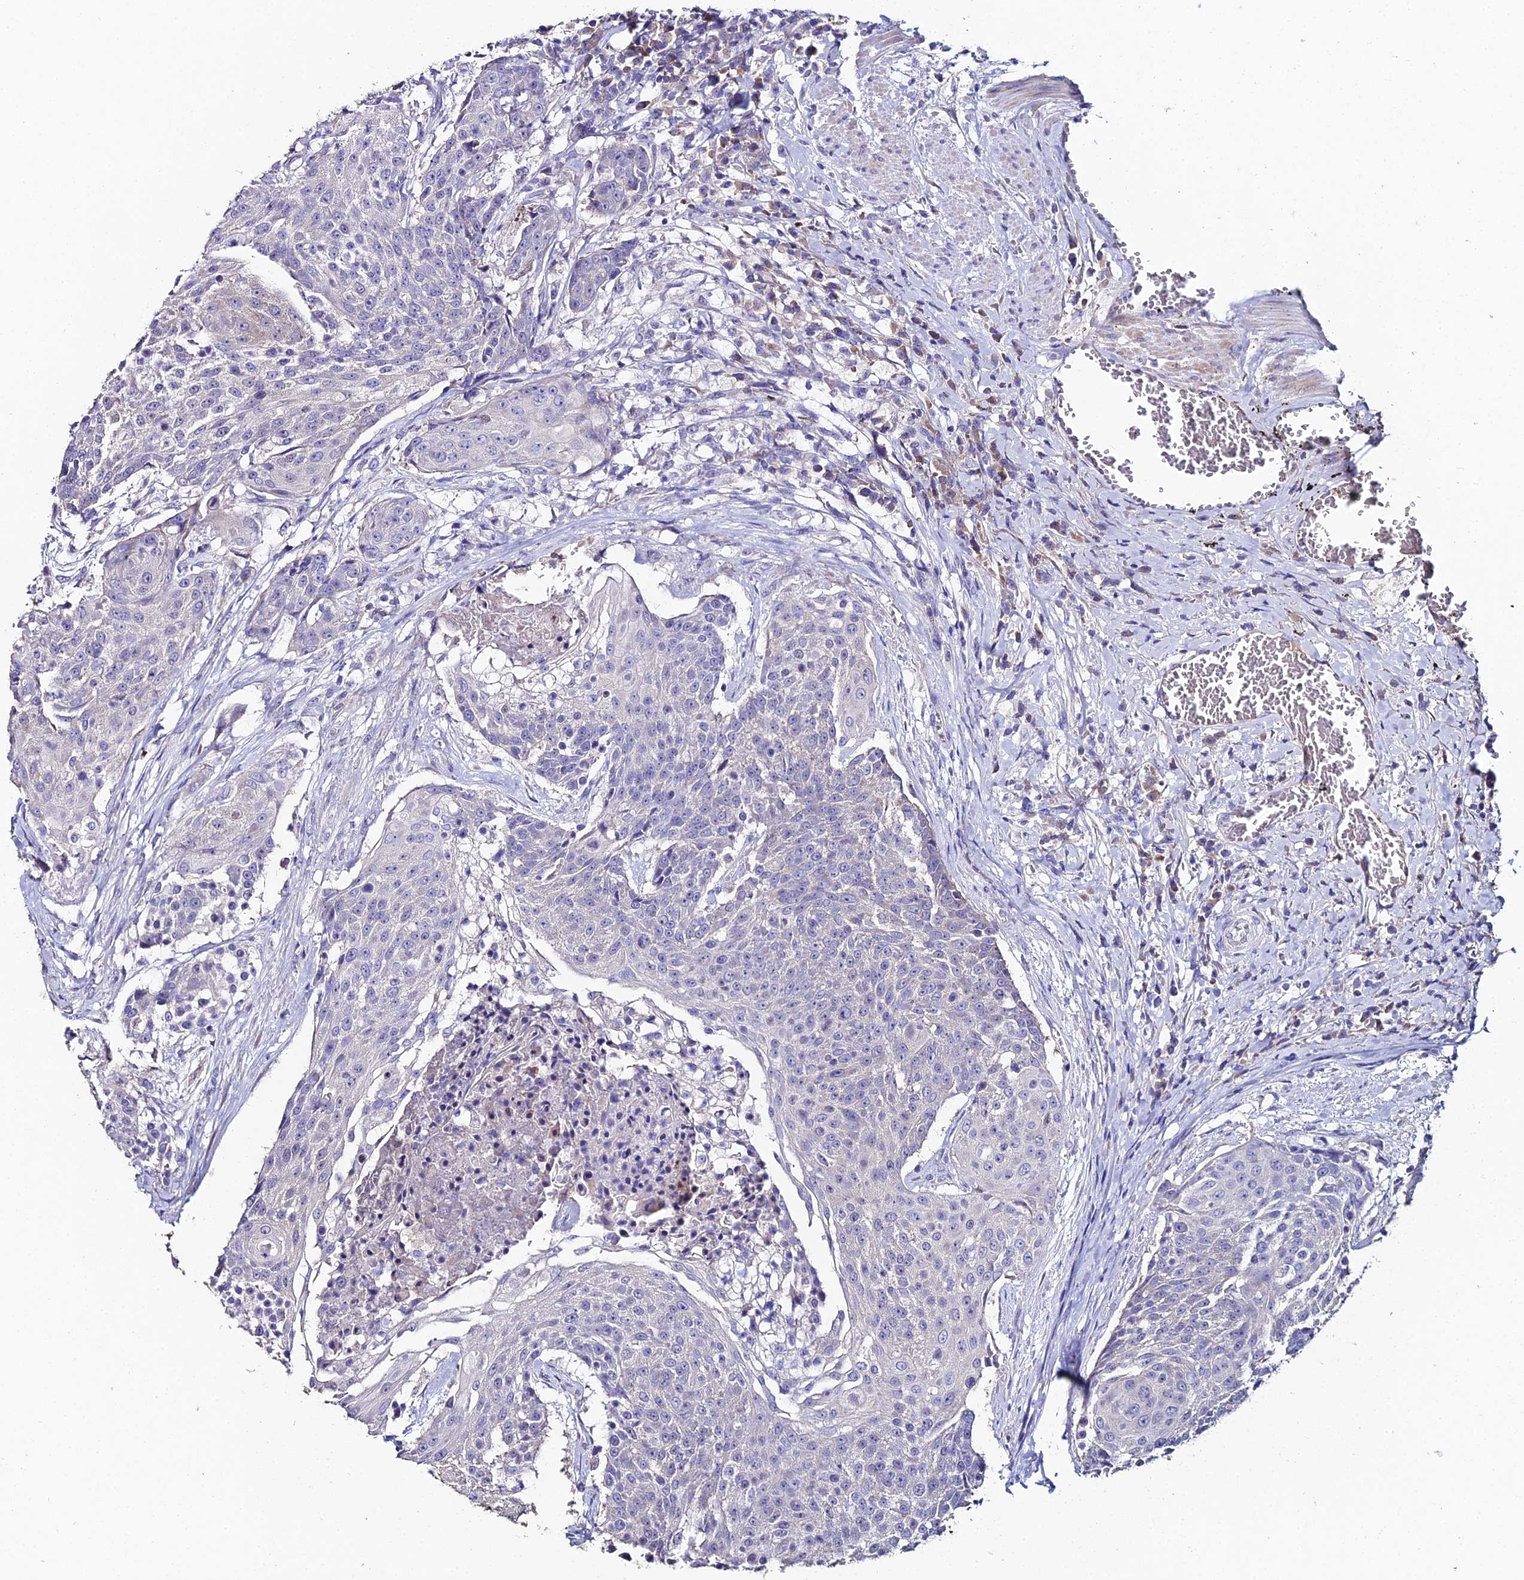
{"staining": {"intensity": "negative", "quantity": "none", "location": "none"}, "tissue": "urothelial cancer", "cell_type": "Tumor cells", "image_type": "cancer", "snomed": [{"axis": "morphology", "description": "Urothelial carcinoma, High grade"}, {"axis": "topography", "description": "Urinary bladder"}], "caption": "A high-resolution histopathology image shows IHC staining of urothelial cancer, which reveals no significant staining in tumor cells.", "gene": "ESRRG", "patient": {"sex": "female", "age": 63}}